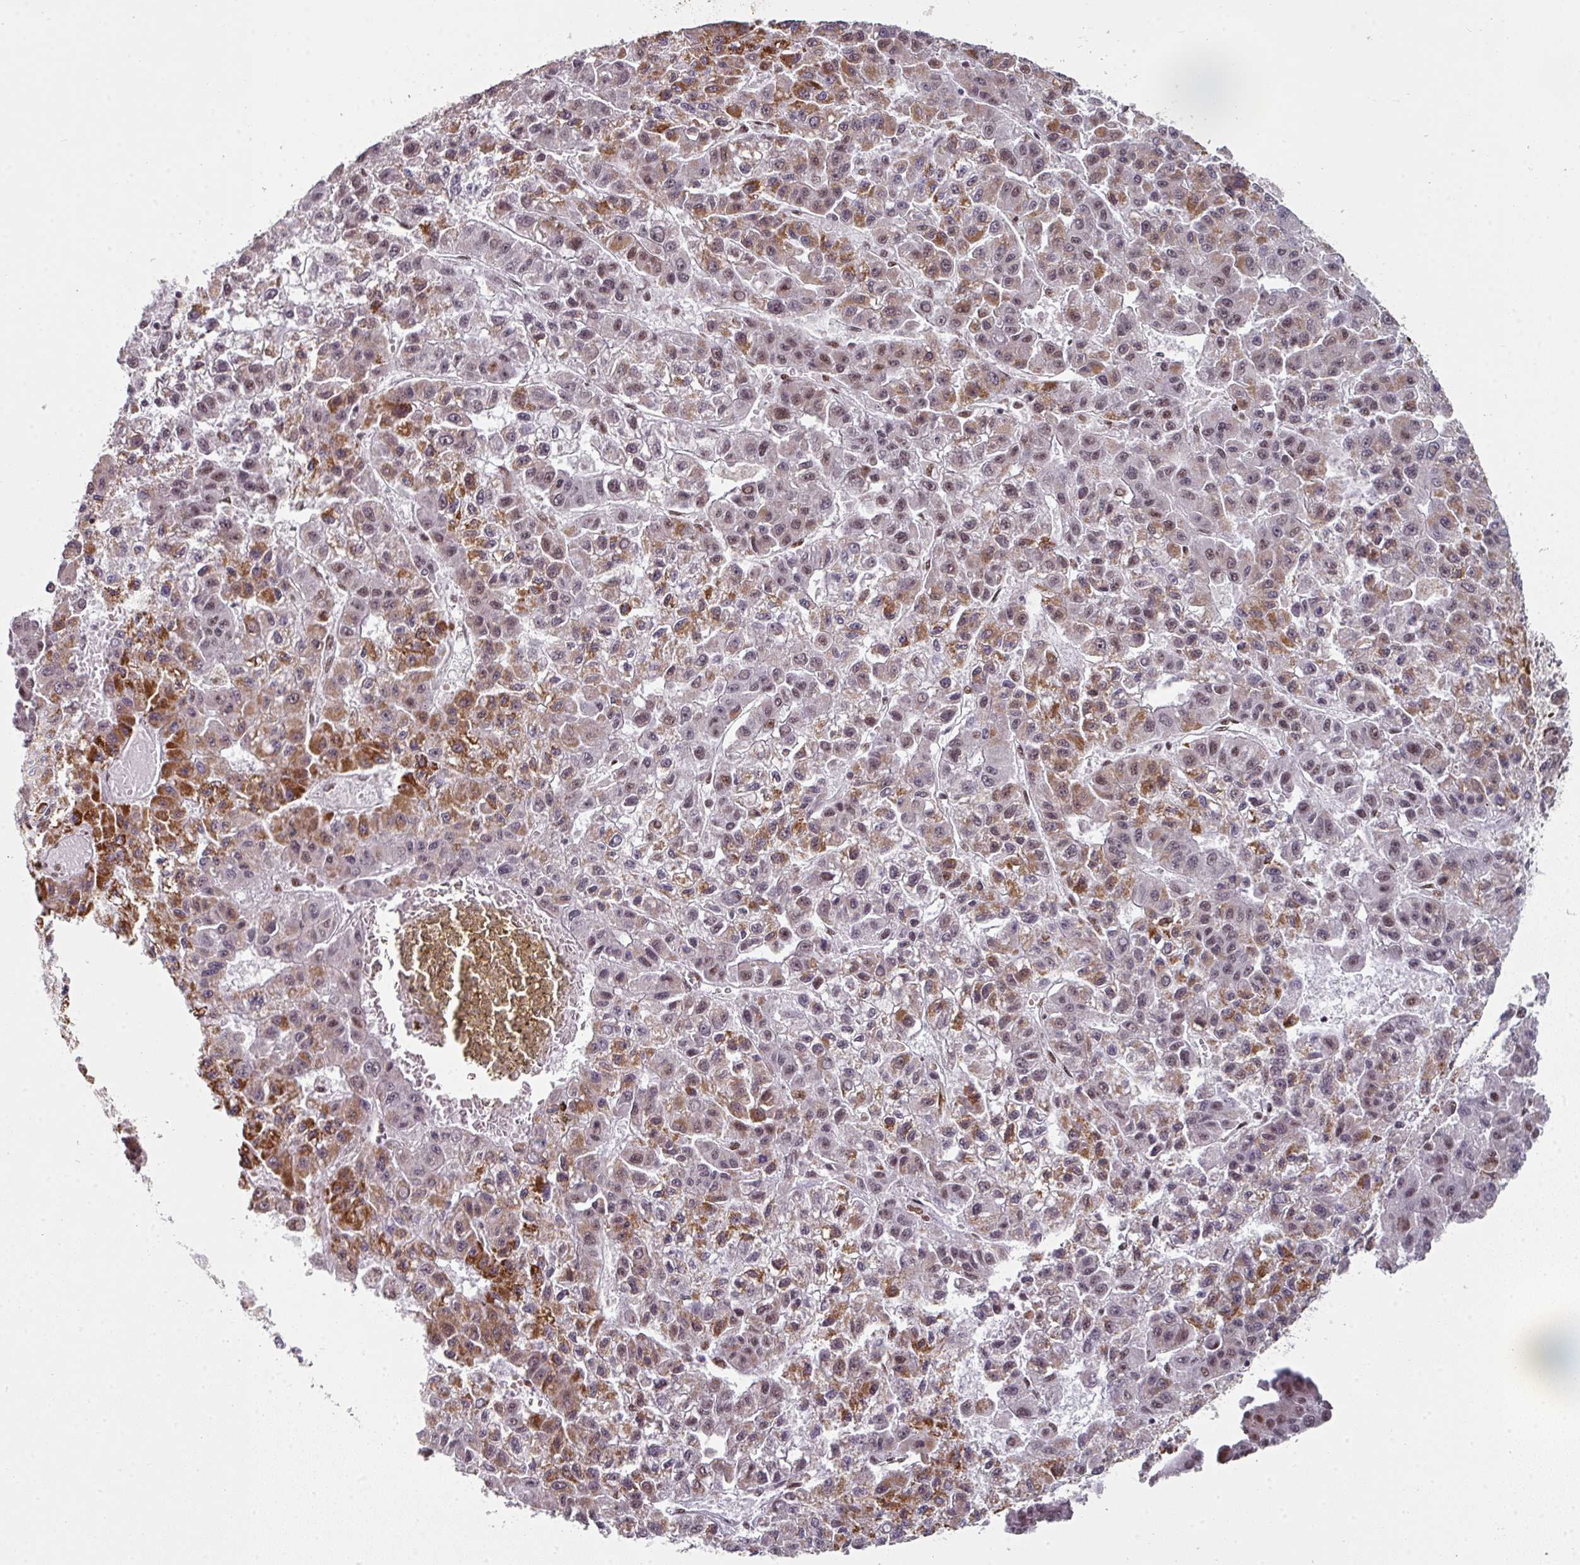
{"staining": {"intensity": "moderate", "quantity": ">75%", "location": "cytoplasmic/membranous,nuclear"}, "tissue": "liver cancer", "cell_type": "Tumor cells", "image_type": "cancer", "snomed": [{"axis": "morphology", "description": "Carcinoma, Hepatocellular, NOS"}, {"axis": "topography", "description": "Liver"}], "caption": "There is medium levels of moderate cytoplasmic/membranous and nuclear expression in tumor cells of liver cancer, as demonstrated by immunohistochemical staining (brown color).", "gene": "RAD50", "patient": {"sex": "male", "age": 70}}